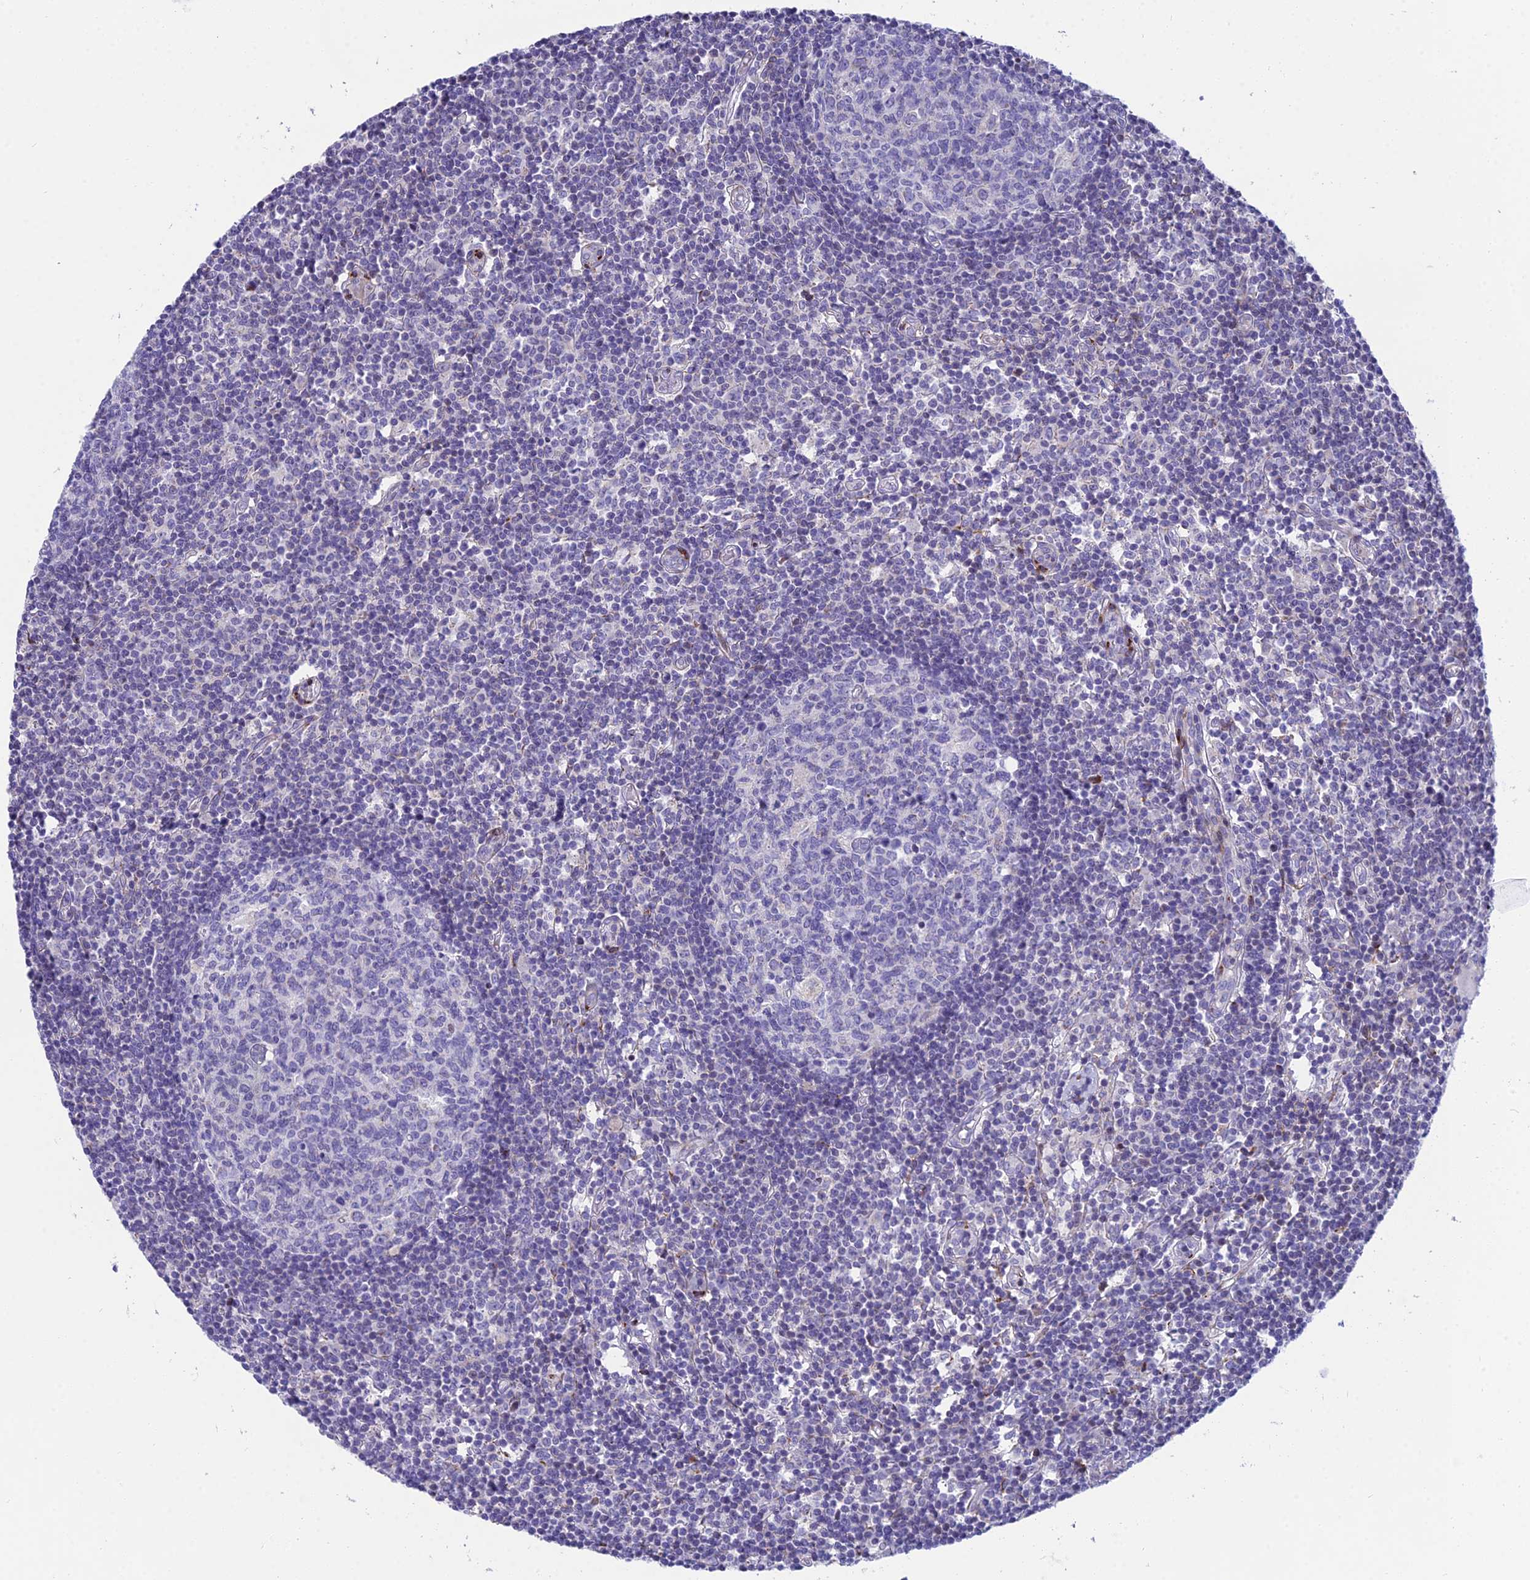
{"staining": {"intensity": "negative", "quantity": "none", "location": "none"}, "tissue": "lymph node", "cell_type": "Germinal center cells", "image_type": "normal", "snomed": [{"axis": "morphology", "description": "Normal tissue, NOS"}, {"axis": "topography", "description": "Lymph node"}], "caption": "This micrograph is of benign lymph node stained with IHC to label a protein in brown with the nuclei are counter-stained blue. There is no staining in germinal center cells.", "gene": "PRR13", "patient": {"sex": "female", "age": 55}}